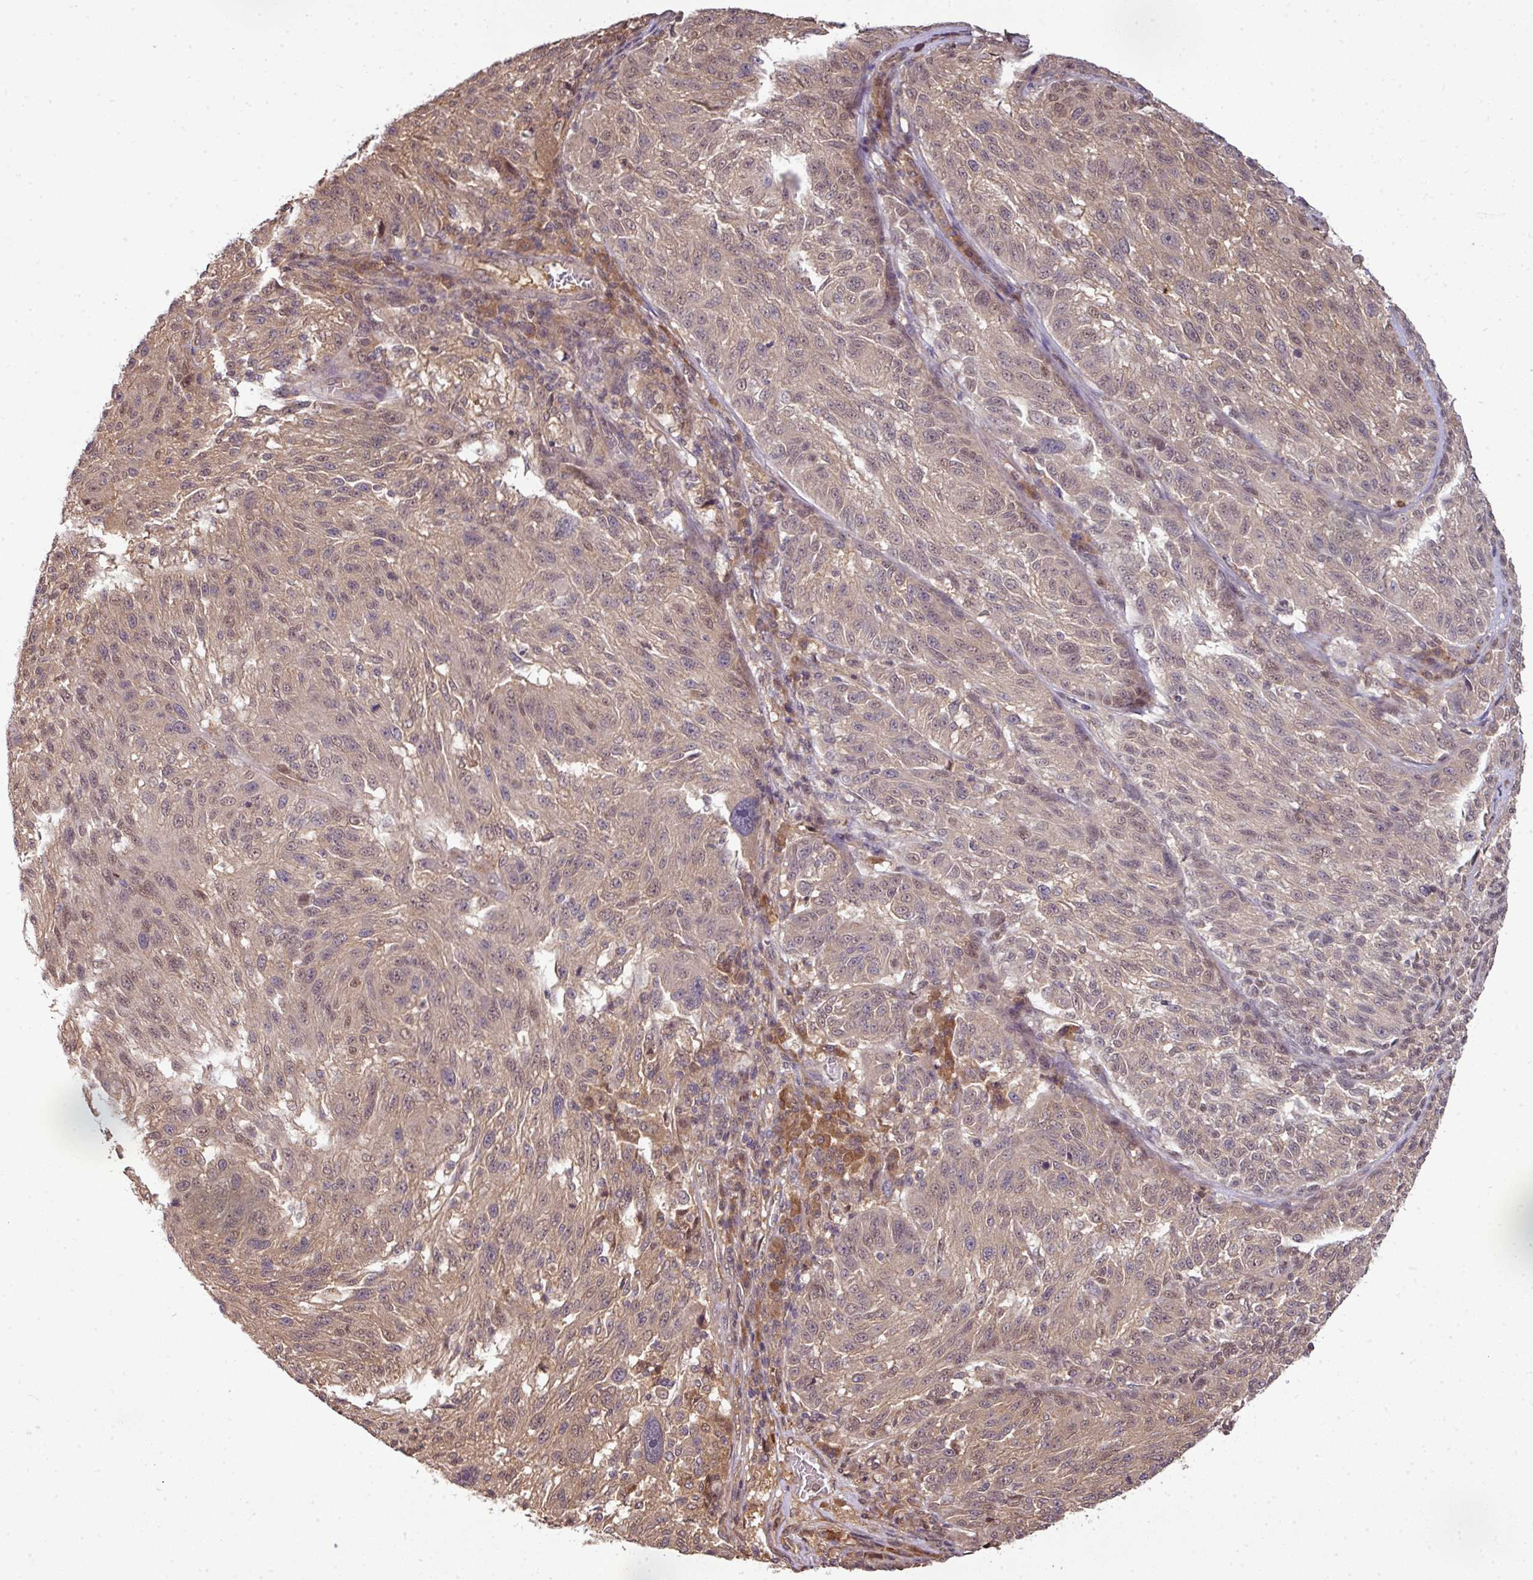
{"staining": {"intensity": "weak", "quantity": ">75%", "location": "cytoplasmic/membranous,nuclear"}, "tissue": "melanoma", "cell_type": "Tumor cells", "image_type": "cancer", "snomed": [{"axis": "morphology", "description": "Malignant melanoma, NOS"}, {"axis": "topography", "description": "Skin"}], "caption": "There is low levels of weak cytoplasmic/membranous and nuclear positivity in tumor cells of melanoma, as demonstrated by immunohistochemical staining (brown color).", "gene": "ANKRD18A", "patient": {"sex": "male", "age": 53}}